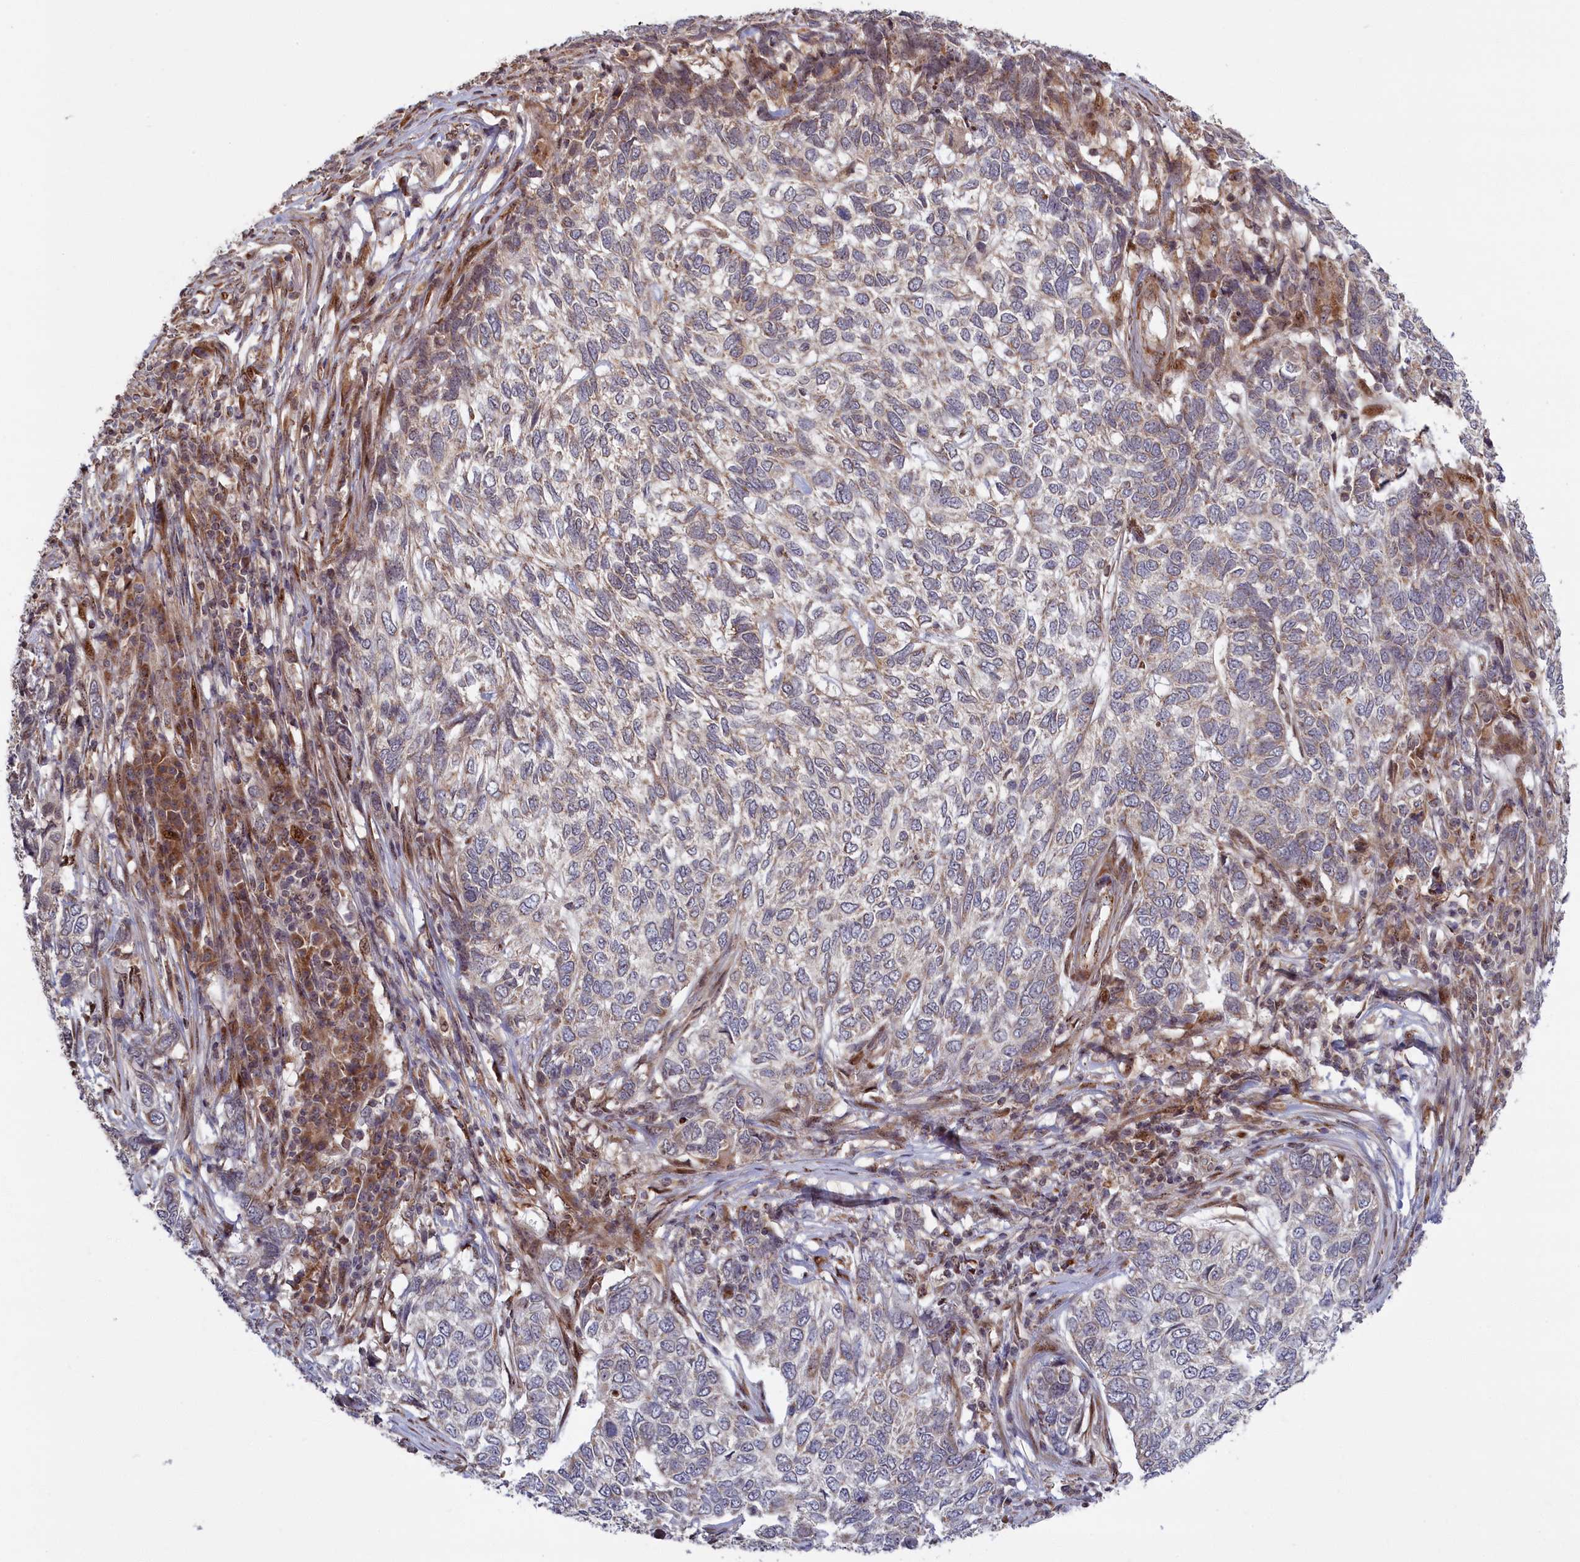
{"staining": {"intensity": "negative", "quantity": "none", "location": "none"}, "tissue": "skin cancer", "cell_type": "Tumor cells", "image_type": "cancer", "snomed": [{"axis": "morphology", "description": "Basal cell carcinoma"}, {"axis": "topography", "description": "Skin"}], "caption": "DAB (3,3'-diaminobenzidine) immunohistochemical staining of skin cancer demonstrates no significant staining in tumor cells.", "gene": "PLA2G10", "patient": {"sex": "female", "age": 65}}